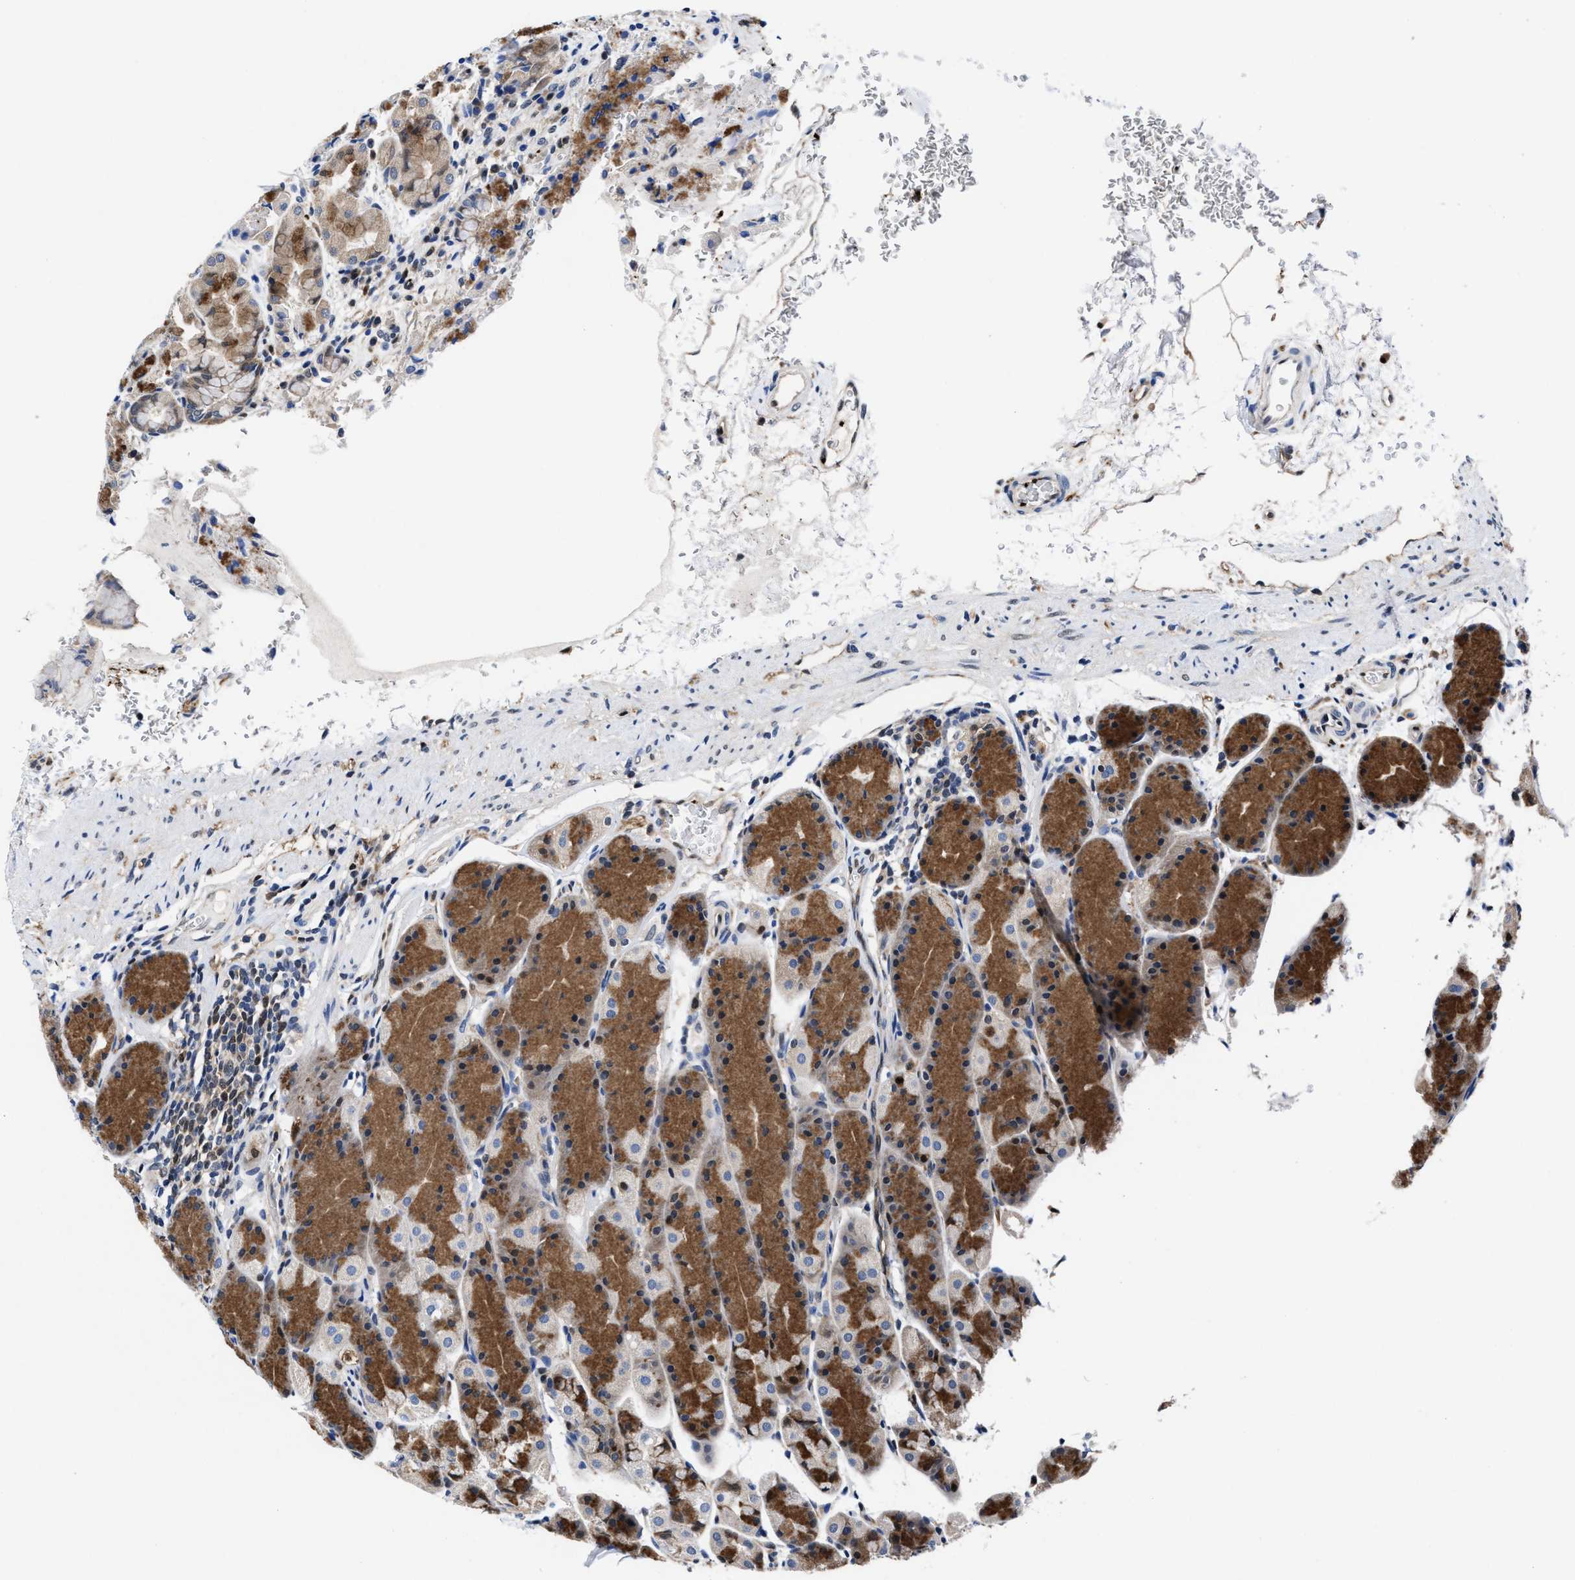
{"staining": {"intensity": "moderate", "quantity": ">75%", "location": "cytoplasmic/membranous,nuclear"}, "tissue": "stomach", "cell_type": "Glandular cells", "image_type": "normal", "snomed": [{"axis": "morphology", "description": "Normal tissue, NOS"}, {"axis": "topography", "description": "Stomach"}], "caption": "A photomicrograph showing moderate cytoplasmic/membranous,nuclear positivity in about >75% of glandular cells in unremarkable stomach, as visualized by brown immunohistochemical staining.", "gene": "ACLY", "patient": {"sex": "male", "age": 42}}